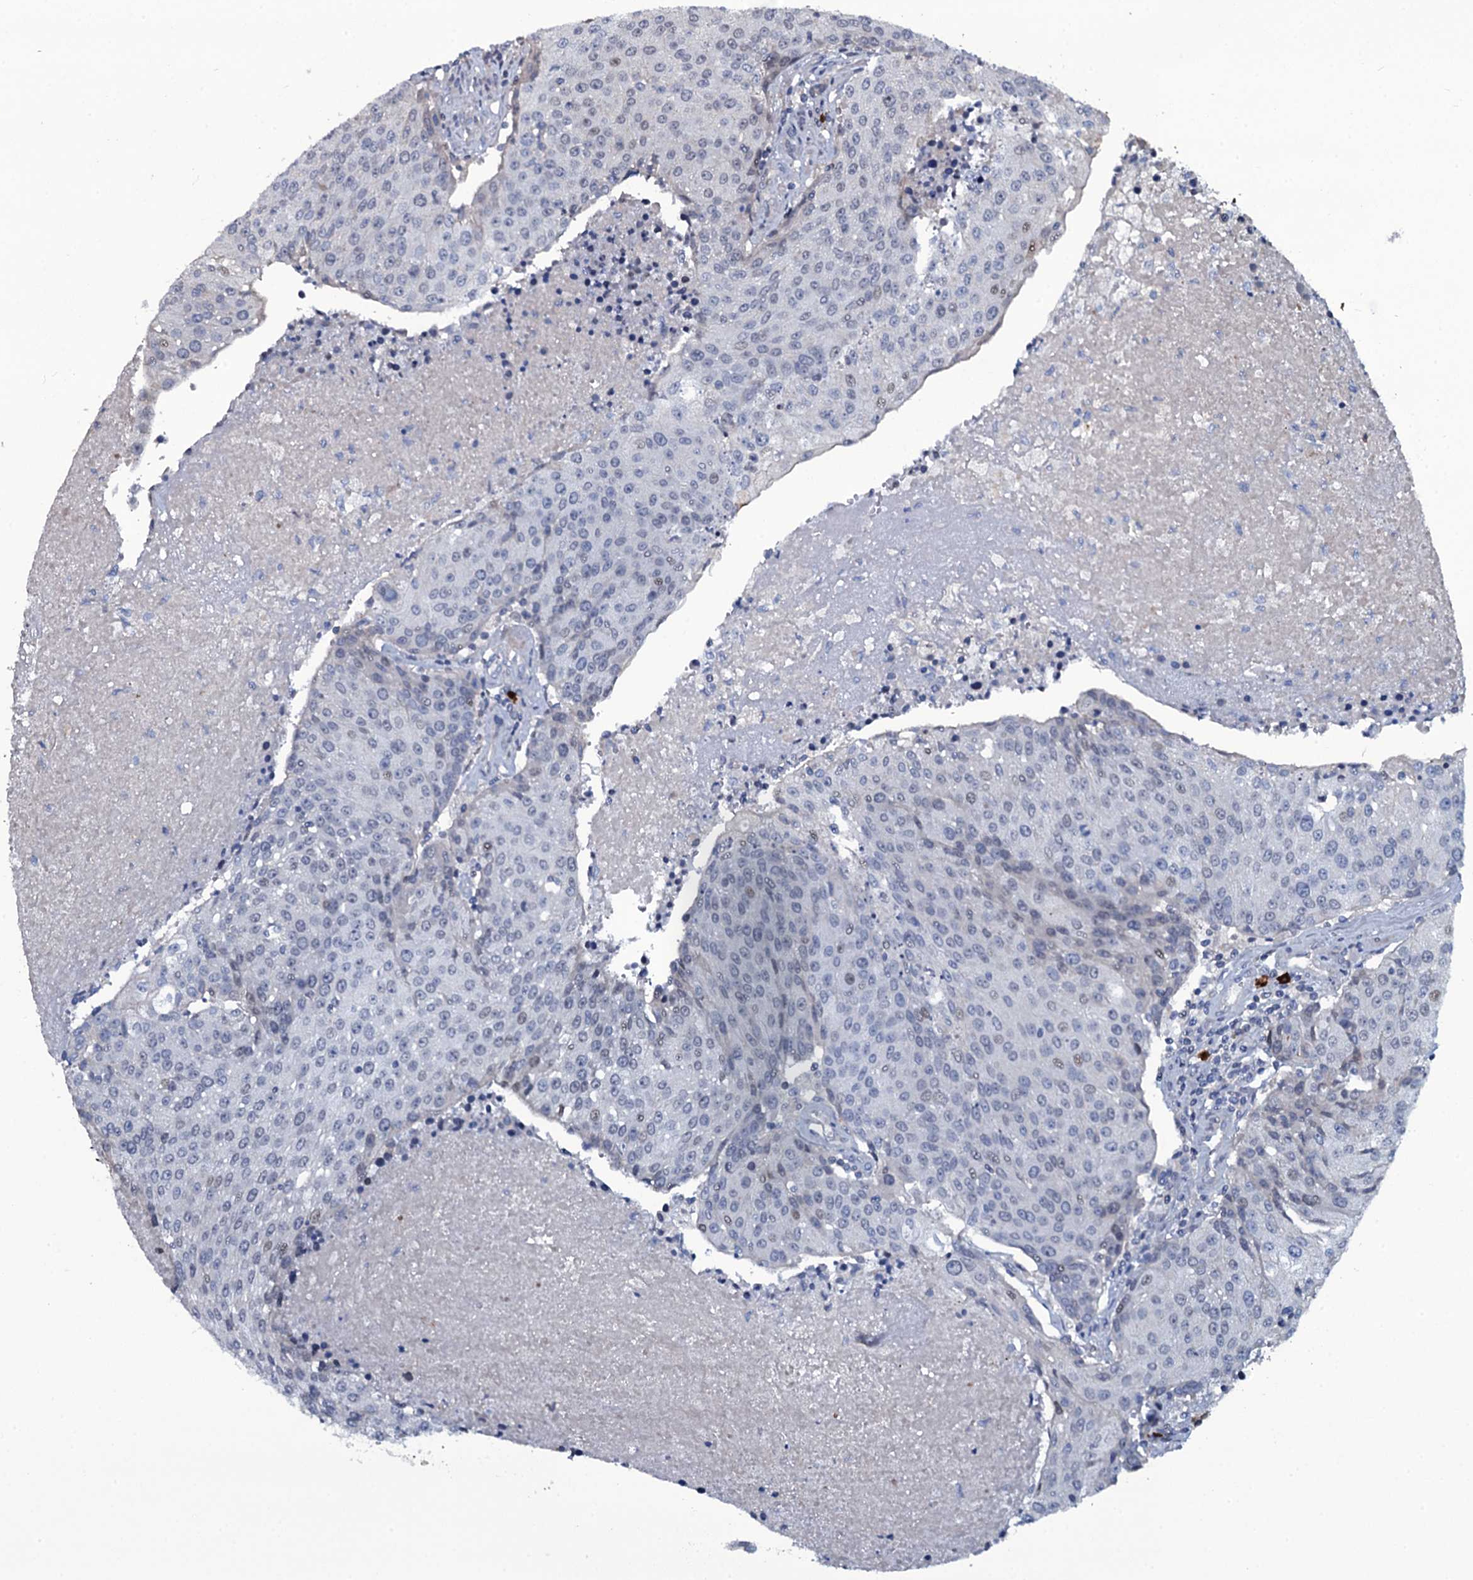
{"staining": {"intensity": "weak", "quantity": "<25%", "location": "nuclear"}, "tissue": "urothelial cancer", "cell_type": "Tumor cells", "image_type": "cancer", "snomed": [{"axis": "morphology", "description": "Urothelial carcinoma, High grade"}, {"axis": "topography", "description": "Urinary bladder"}], "caption": "Tumor cells show no significant expression in urothelial cancer.", "gene": "LYG2", "patient": {"sex": "female", "age": 85}}